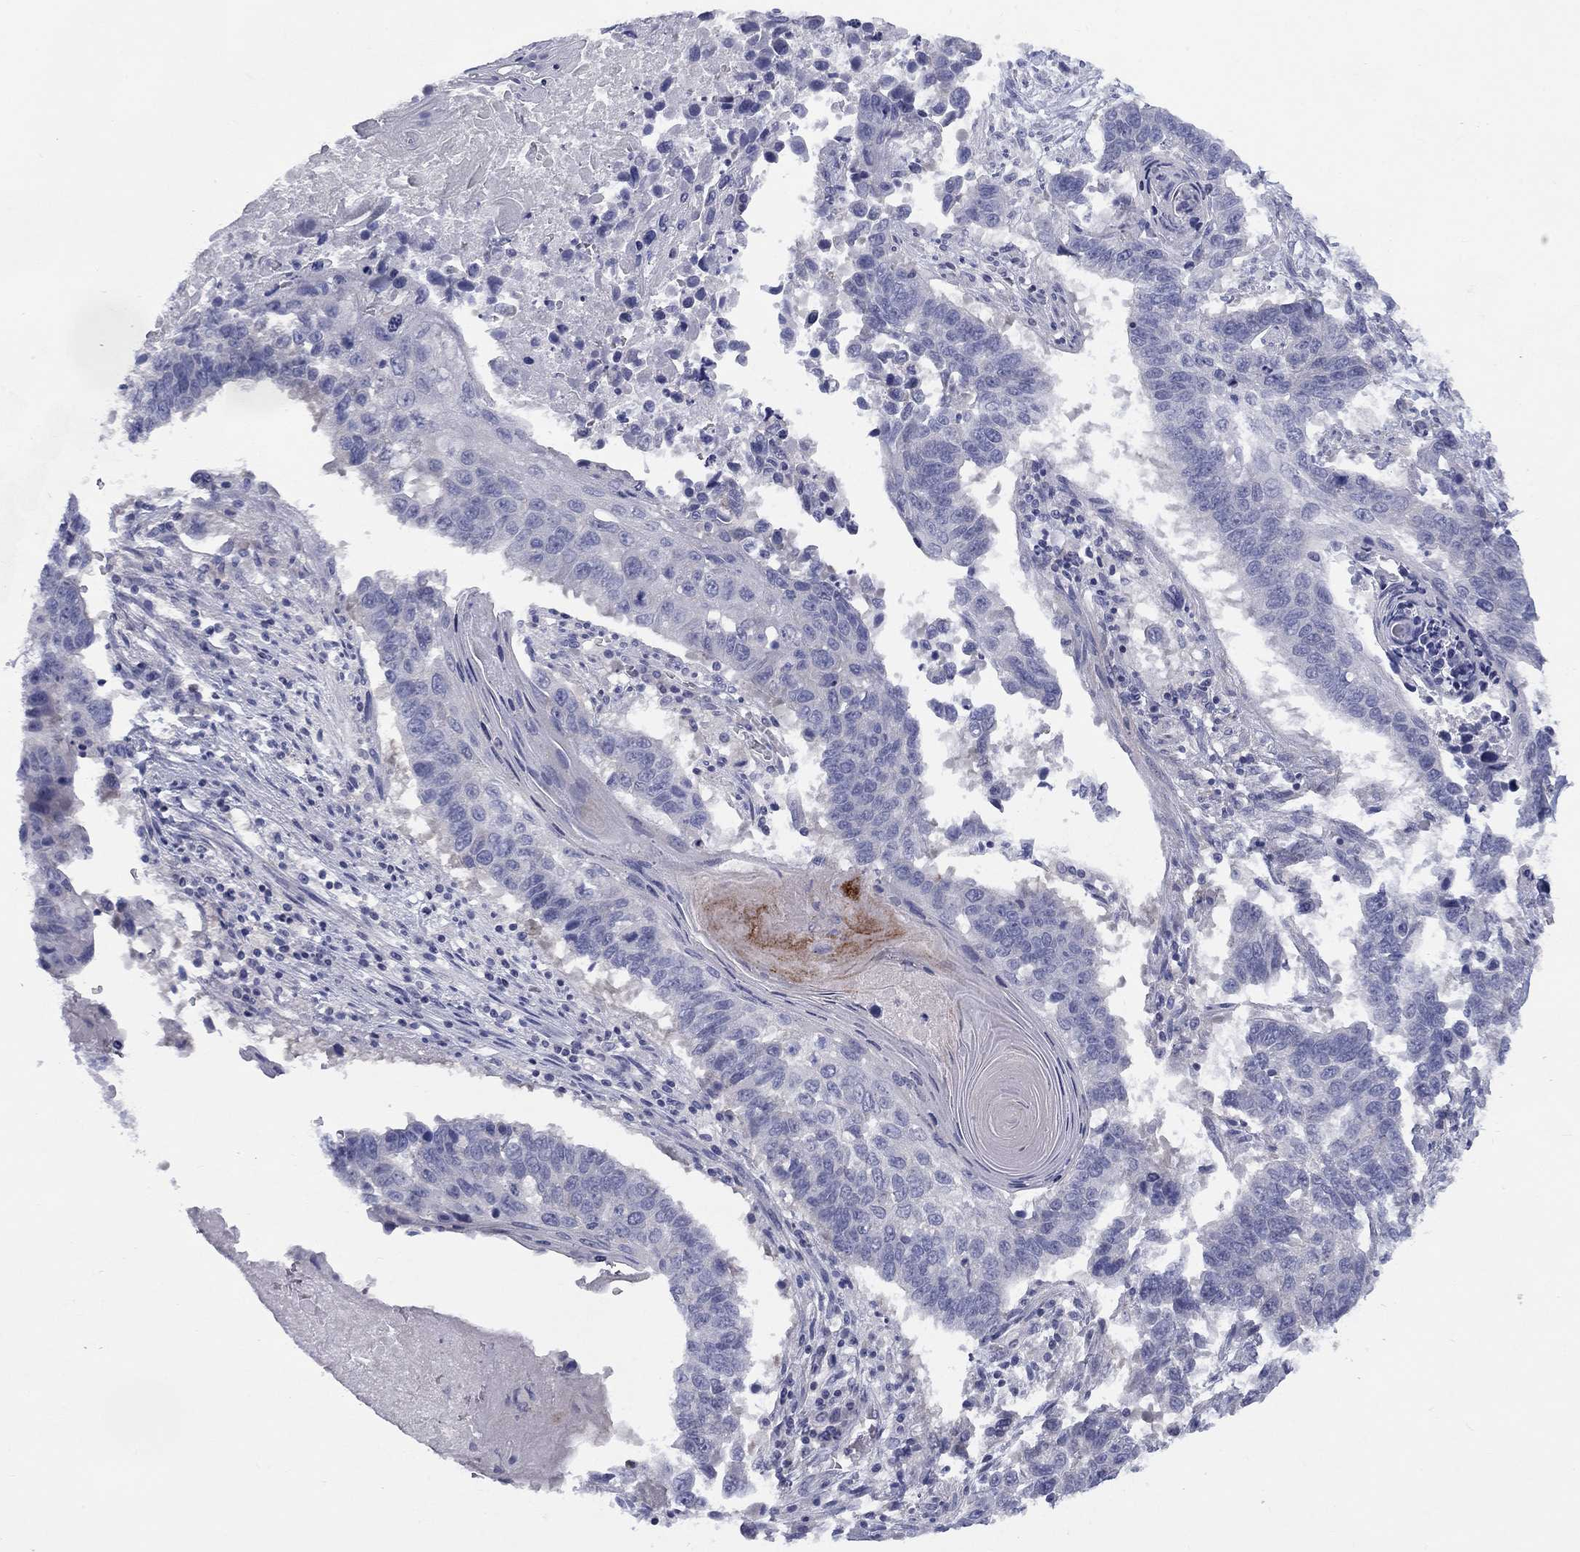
{"staining": {"intensity": "negative", "quantity": "none", "location": "none"}, "tissue": "lung cancer", "cell_type": "Tumor cells", "image_type": "cancer", "snomed": [{"axis": "morphology", "description": "Squamous cell carcinoma, NOS"}, {"axis": "topography", "description": "Lung"}], "caption": "High power microscopy micrograph of an immunohistochemistry (IHC) micrograph of lung cancer, revealing no significant expression in tumor cells.", "gene": "CACNA1A", "patient": {"sex": "male", "age": 73}}